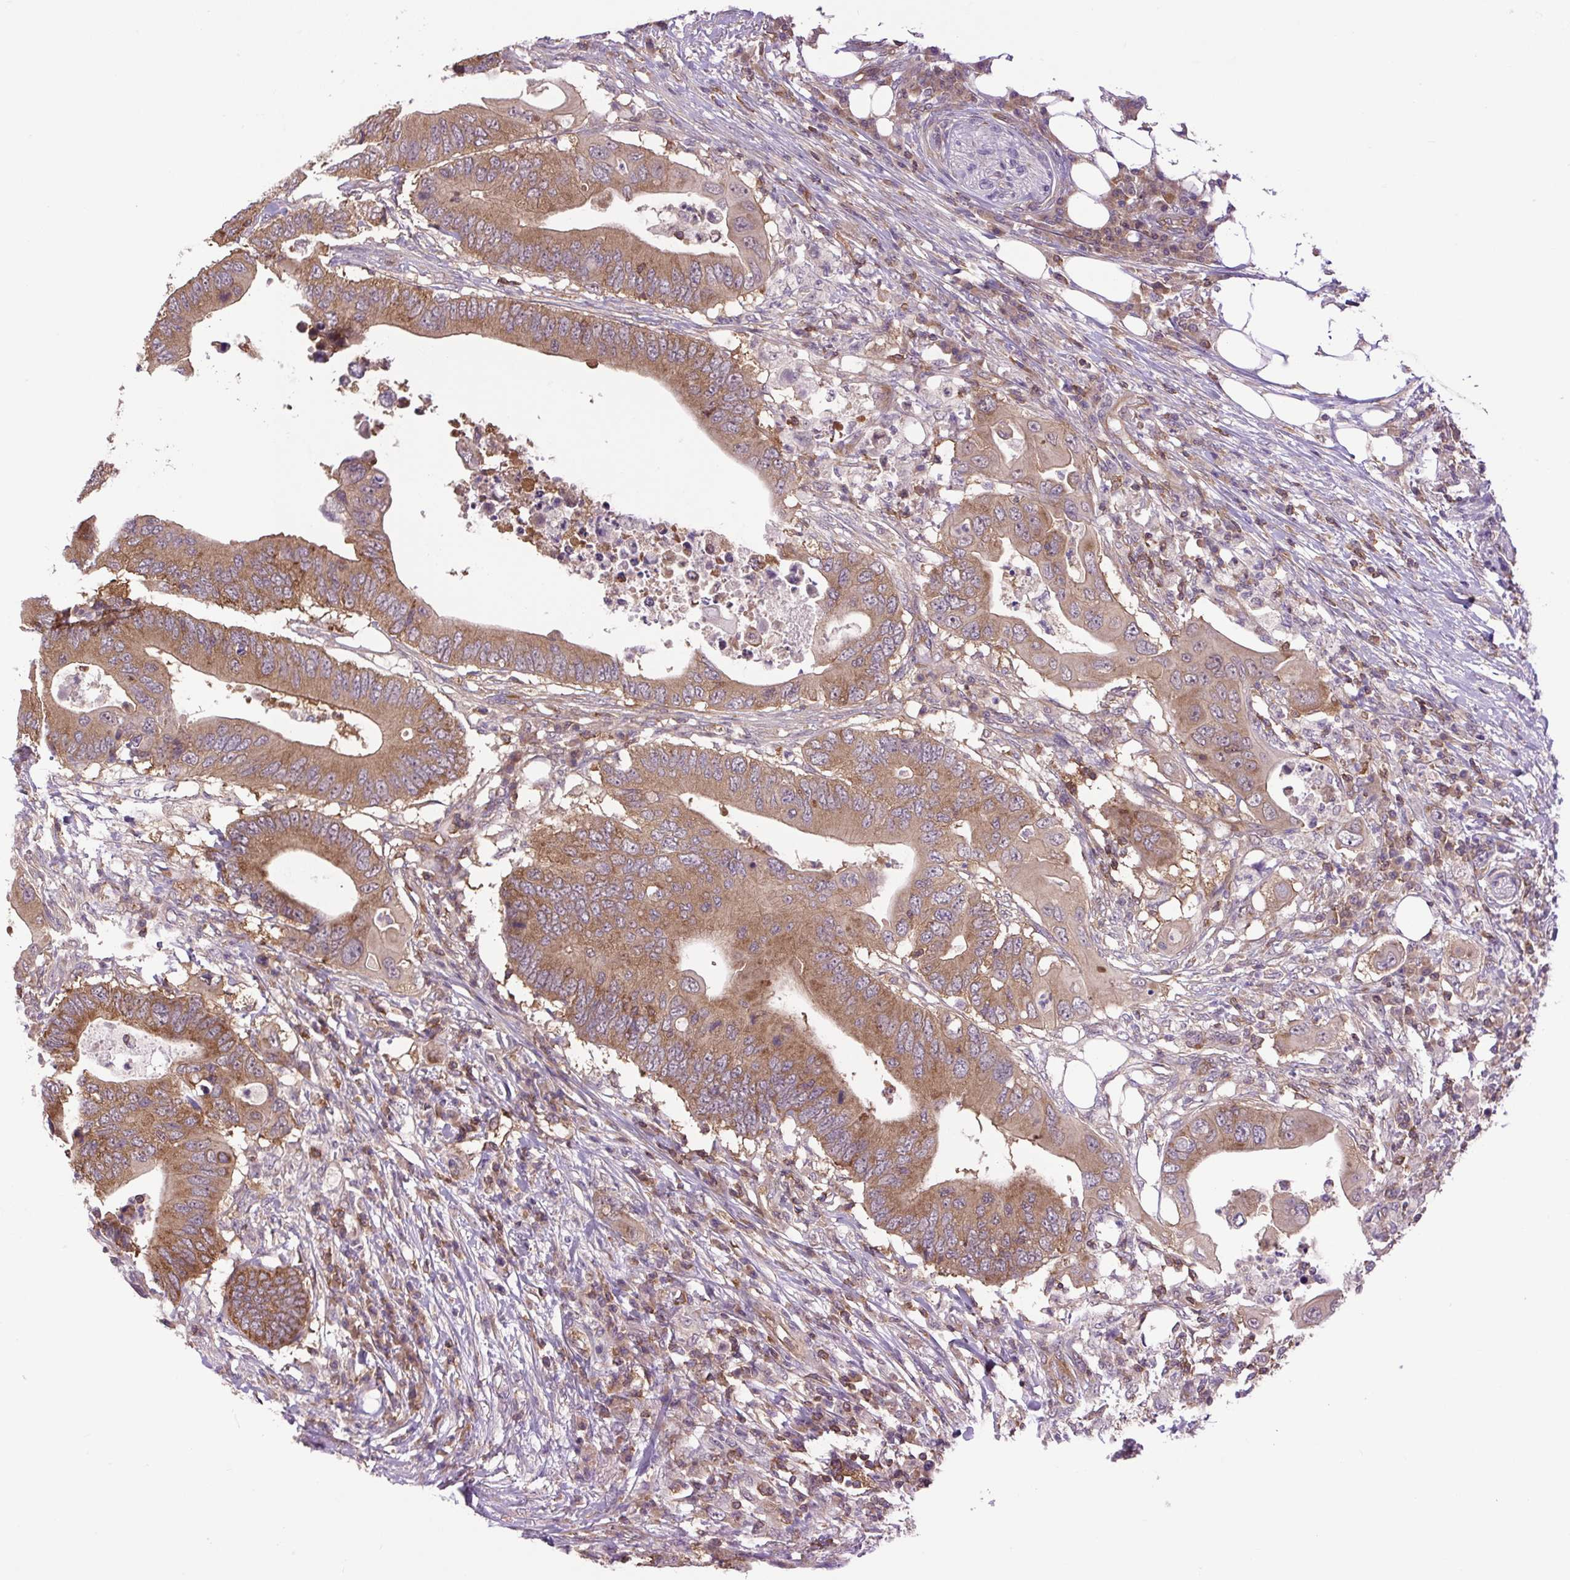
{"staining": {"intensity": "moderate", "quantity": ">75%", "location": "cytoplasmic/membranous"}, "tissue": "colorectal cancer", "cell_type": "Tumor cells", "image_type": "cancer", "snomed": [{"axis": "morphology", "description": "Adenocarcinoma, NOS"}, {"axis": "topography", "description": "Colon"}], "caption": "Immunohistochemical staining of colorectal cancer (adenocarcinoma) exhibits medium levels of moderate cytoplasmic/membranous staining in about >75% of tumor cells. (Stains: DAB (3,3'-diaminobenzidine) in brown, nuclei in blue, Microscopy: brightfield microscopy at high magnification).", "gene": "PLCG1", "patient": {"sex": "male", "age": 71}}